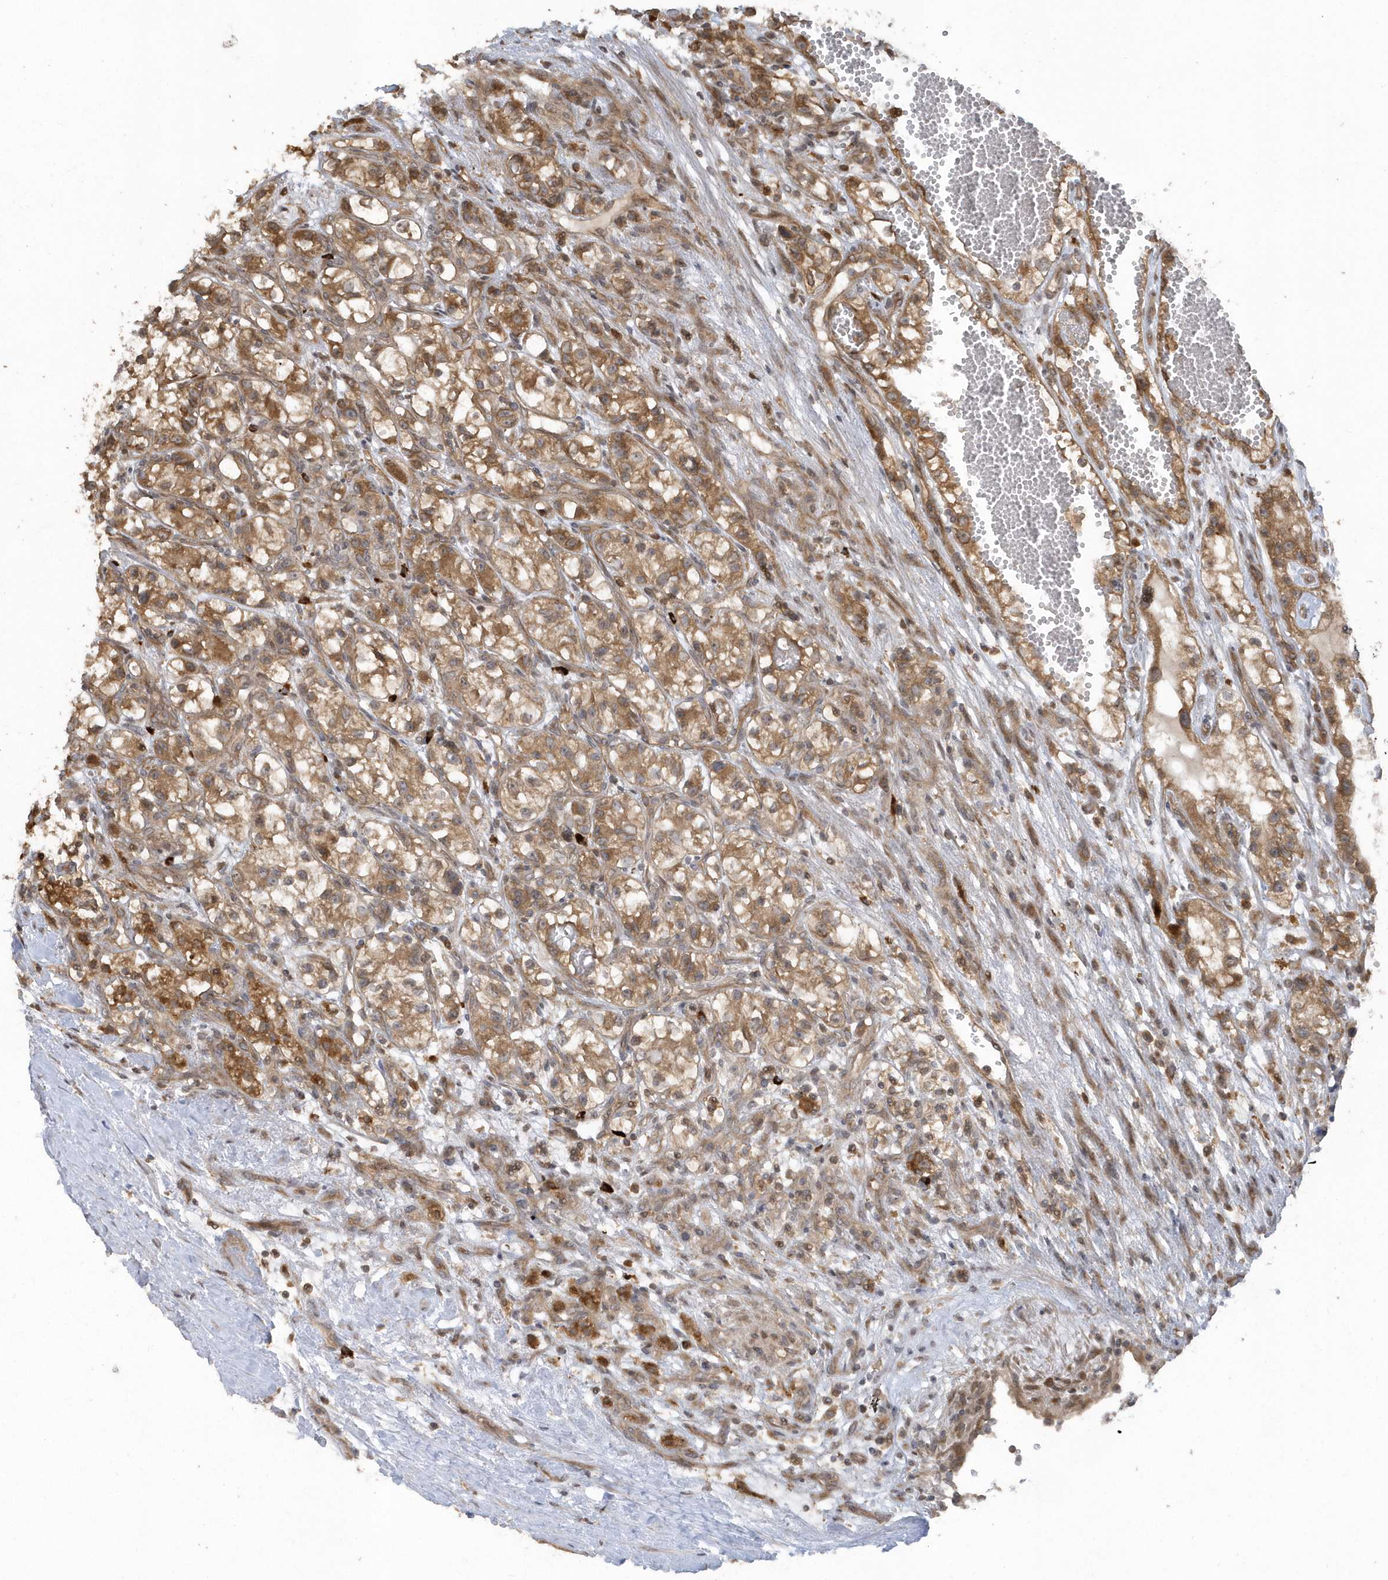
{"staining": {"intensity": "moderate", "quantity": ">75%", "location": "cytoplasmic/membranous"}, "tissue": "renal cancer", "cell_type": "Tumor cells", "image_type": "cancer", "snomed": [{"axis": "morphology", "description": "Adenocarcinoma, NOS"}, {"axis": "topography", "description": "Kidney"}], "caption": "Protein staining shows moderate cytoplasmic/membranous expression in about >75% of tumor cells in renal cancer (adenocarcinoma).", "gene": "HERPUD1", "patient": {"sex": "female", "age": 57}}